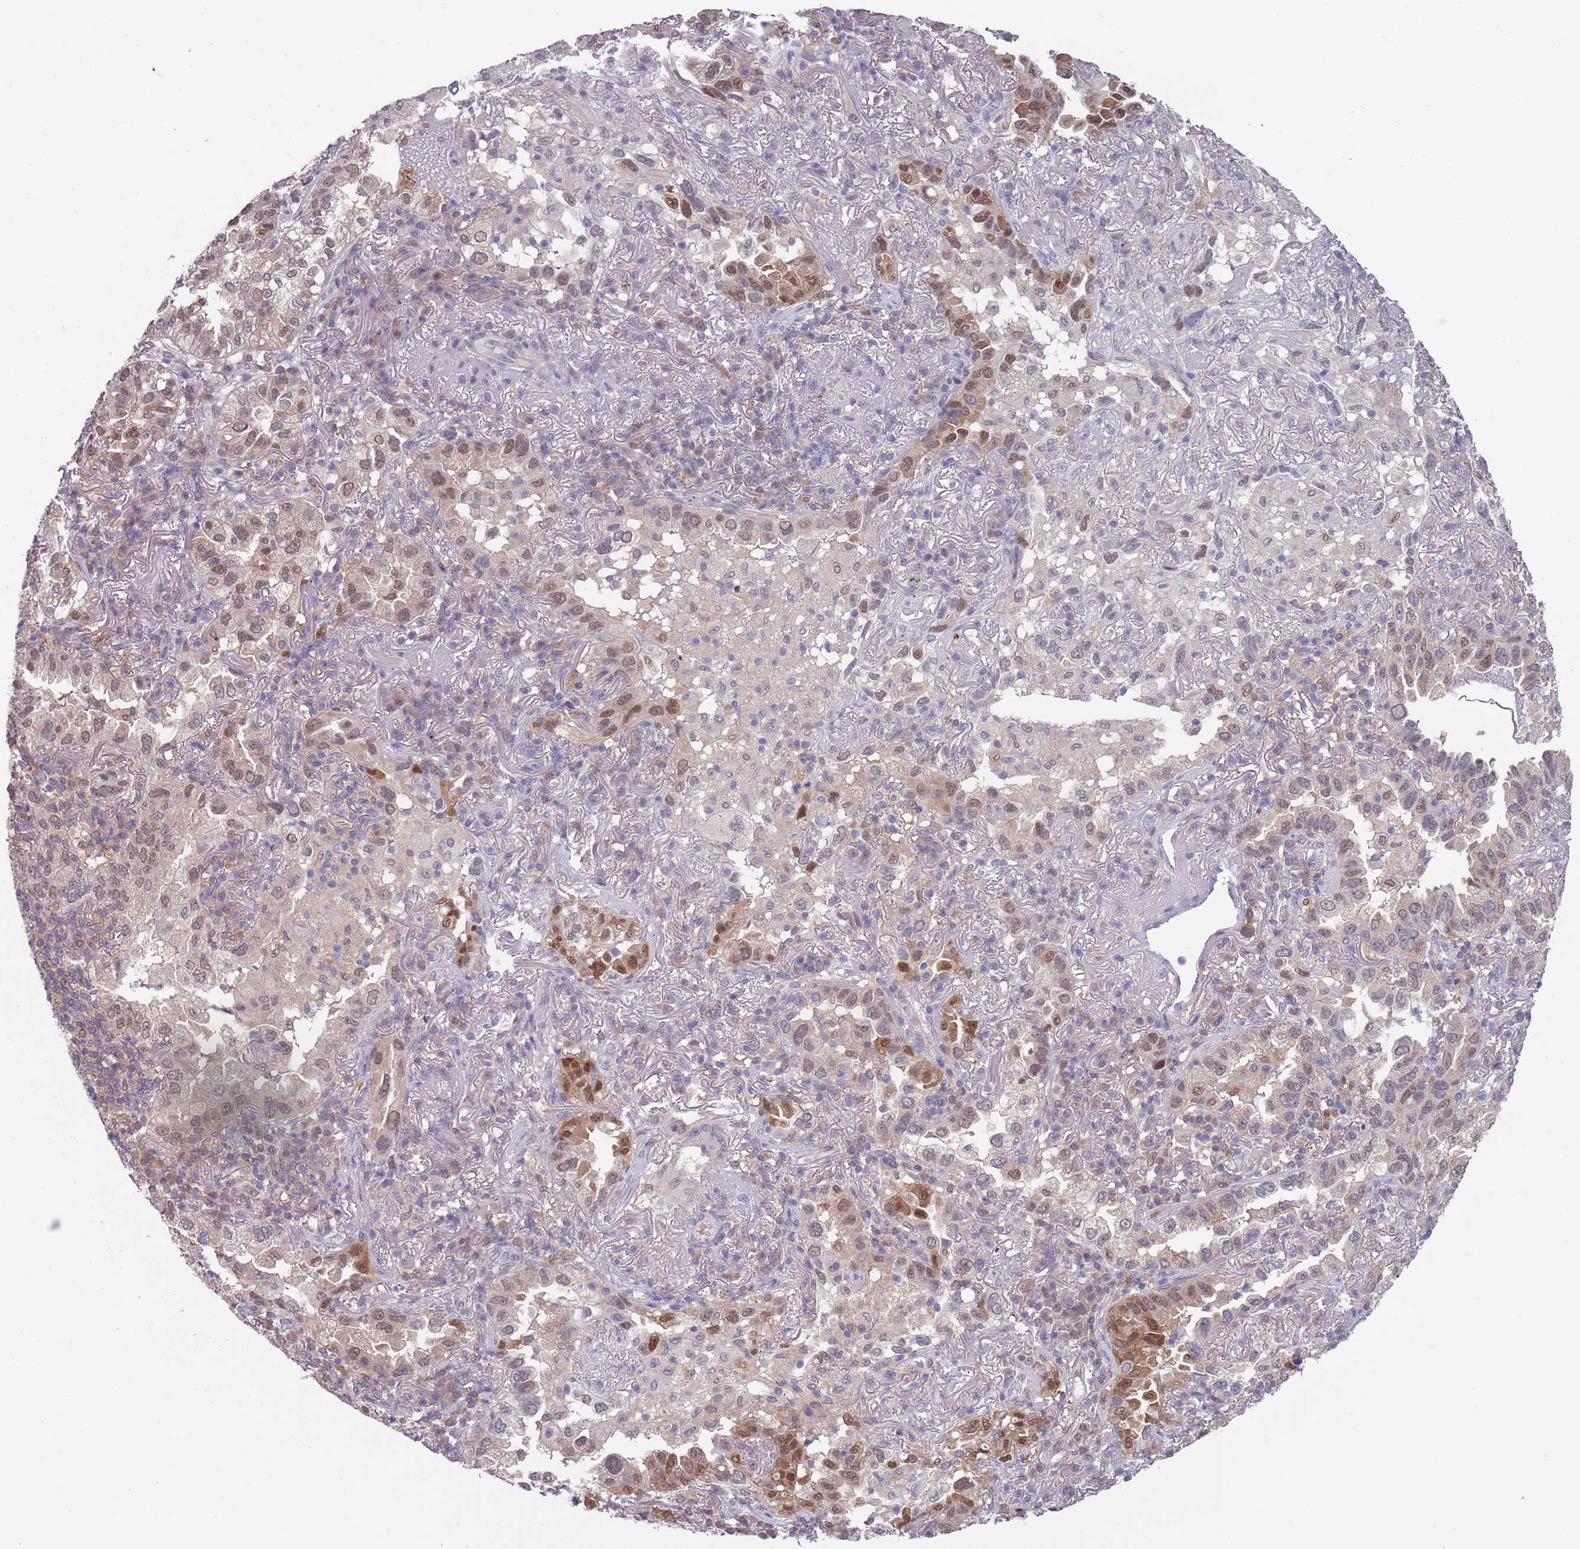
{"staining": {"intensity": "moderate", "quantity": "<25%", "location": "cytoplasmic/membranous,nuclear"}, "tissue": "lung cancer", "cell_type": "Tumor cells", "image_type": "cancer", "snomed": [{"axis": "morphology", "description": "Adenocarcinoma, NOS"}, {"axis": "topography", "description": "Lung"}], "caption": "Lung cancer (adenocarcinoma) stained with DAB immunohistochemistry (IHC) displays low levels of moderate cytoplasmic/membranous and nuclear expression in about <25% of tumor cells. The staining is performed using DAB brown chromogen to label protein expression. The nuclei are counter-stained blue using hematoxylin.", "gene": "CLNS1A", "patient": {"sex": "female", "age": 69}}